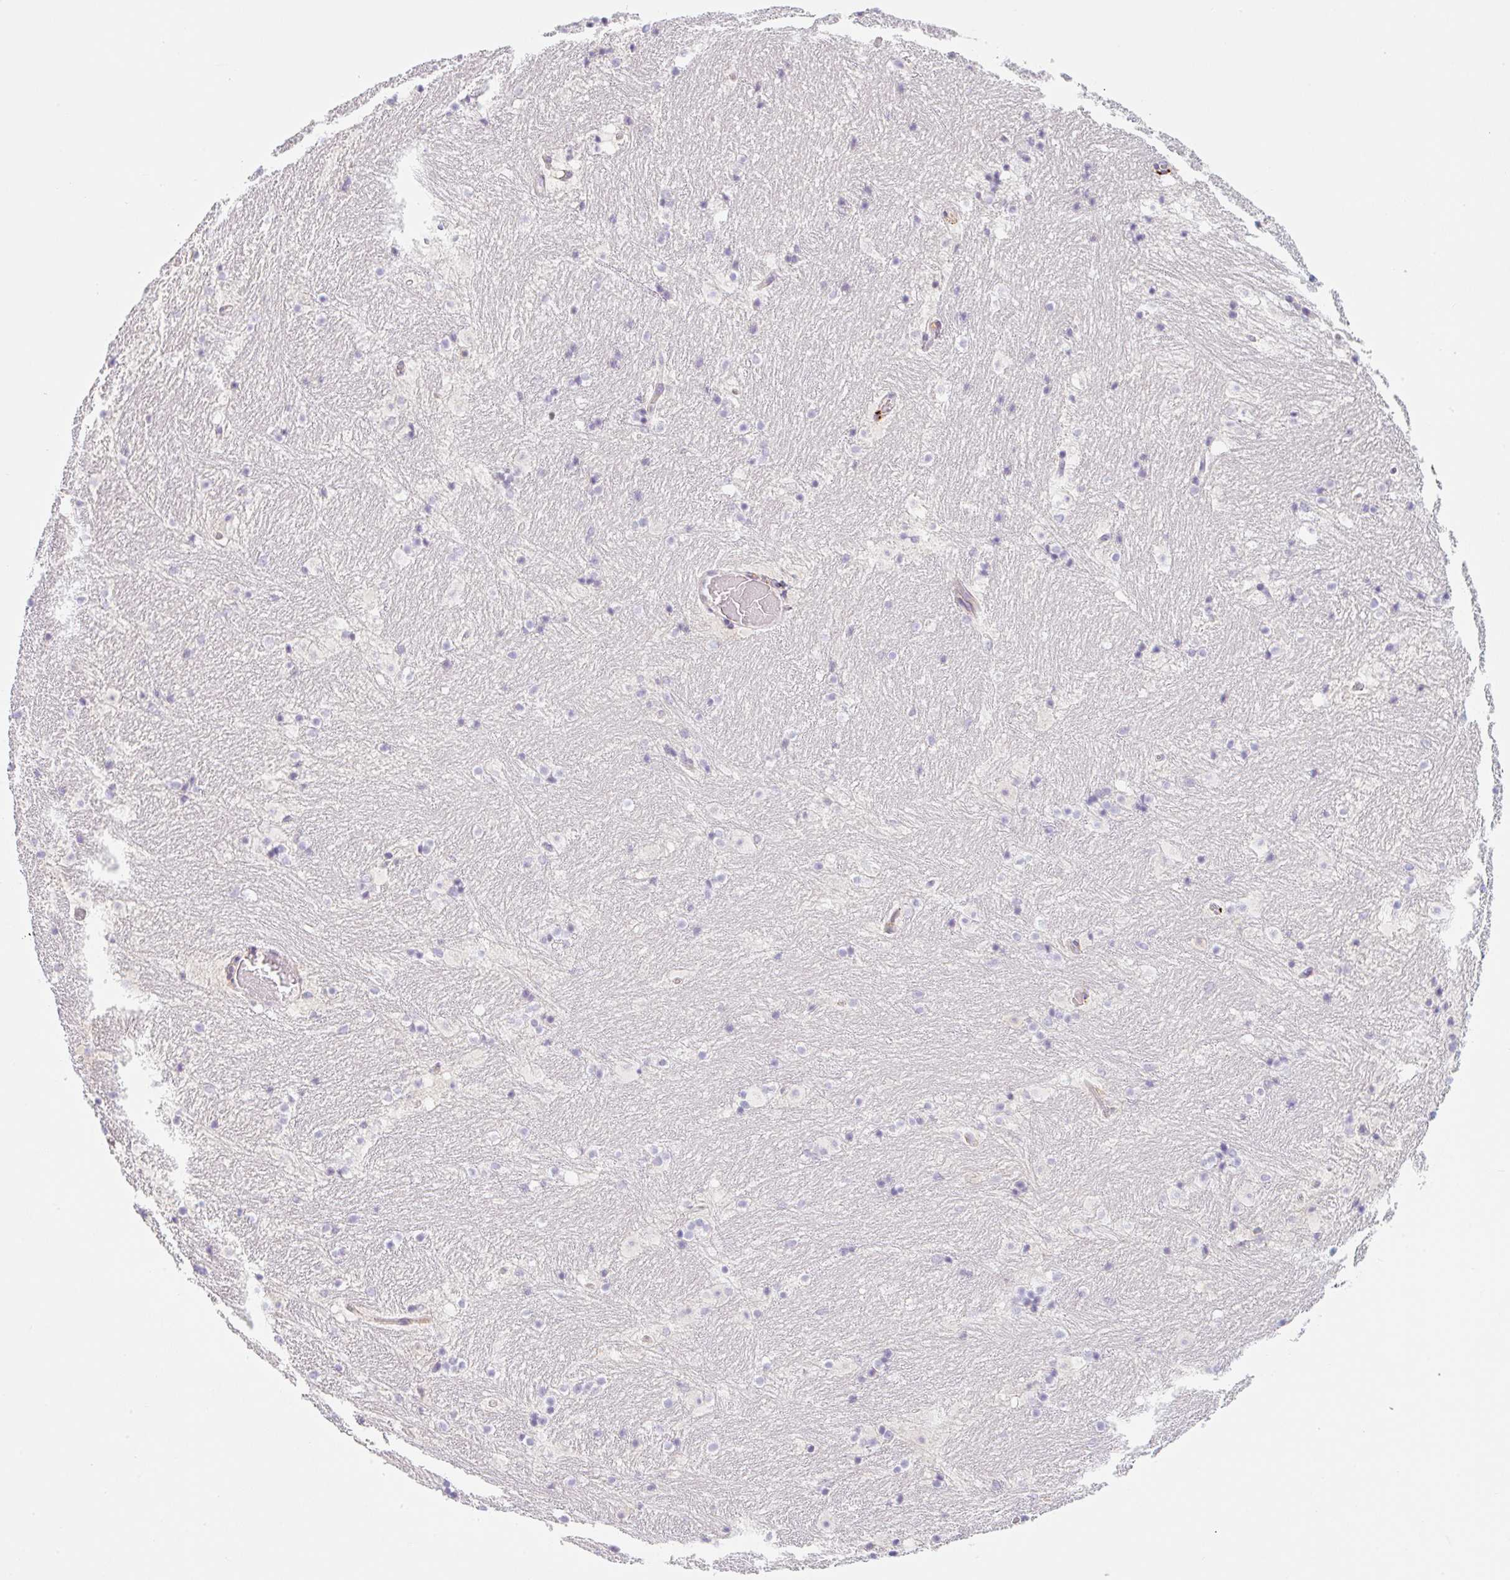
{"staining": {"intensity": "weak", "quantity": "<25%", "location": "cytoplasmic/membranous"}, "tissue": "caudate", "cell_type": "Glial cells", "image_type": "normal", "snomed": [{"axis": "morphology", "description": "Normal tissue, NOS"}, {"axis": "topography", "description": "Lateral ventricle wall"}], "caption": "A high-resolution histopathology image shows IHC staining of unremarkable caudate, which demonstrates no significant staining in glial cells. Brightfield microscopy of IHC stained with DAB (3,3'-diaminobenzidine) (brown) and hematoxylin (blue), captured at high magnification.", "gene": "LYVE1", "patient": {"sex": "male", "age": 37}}